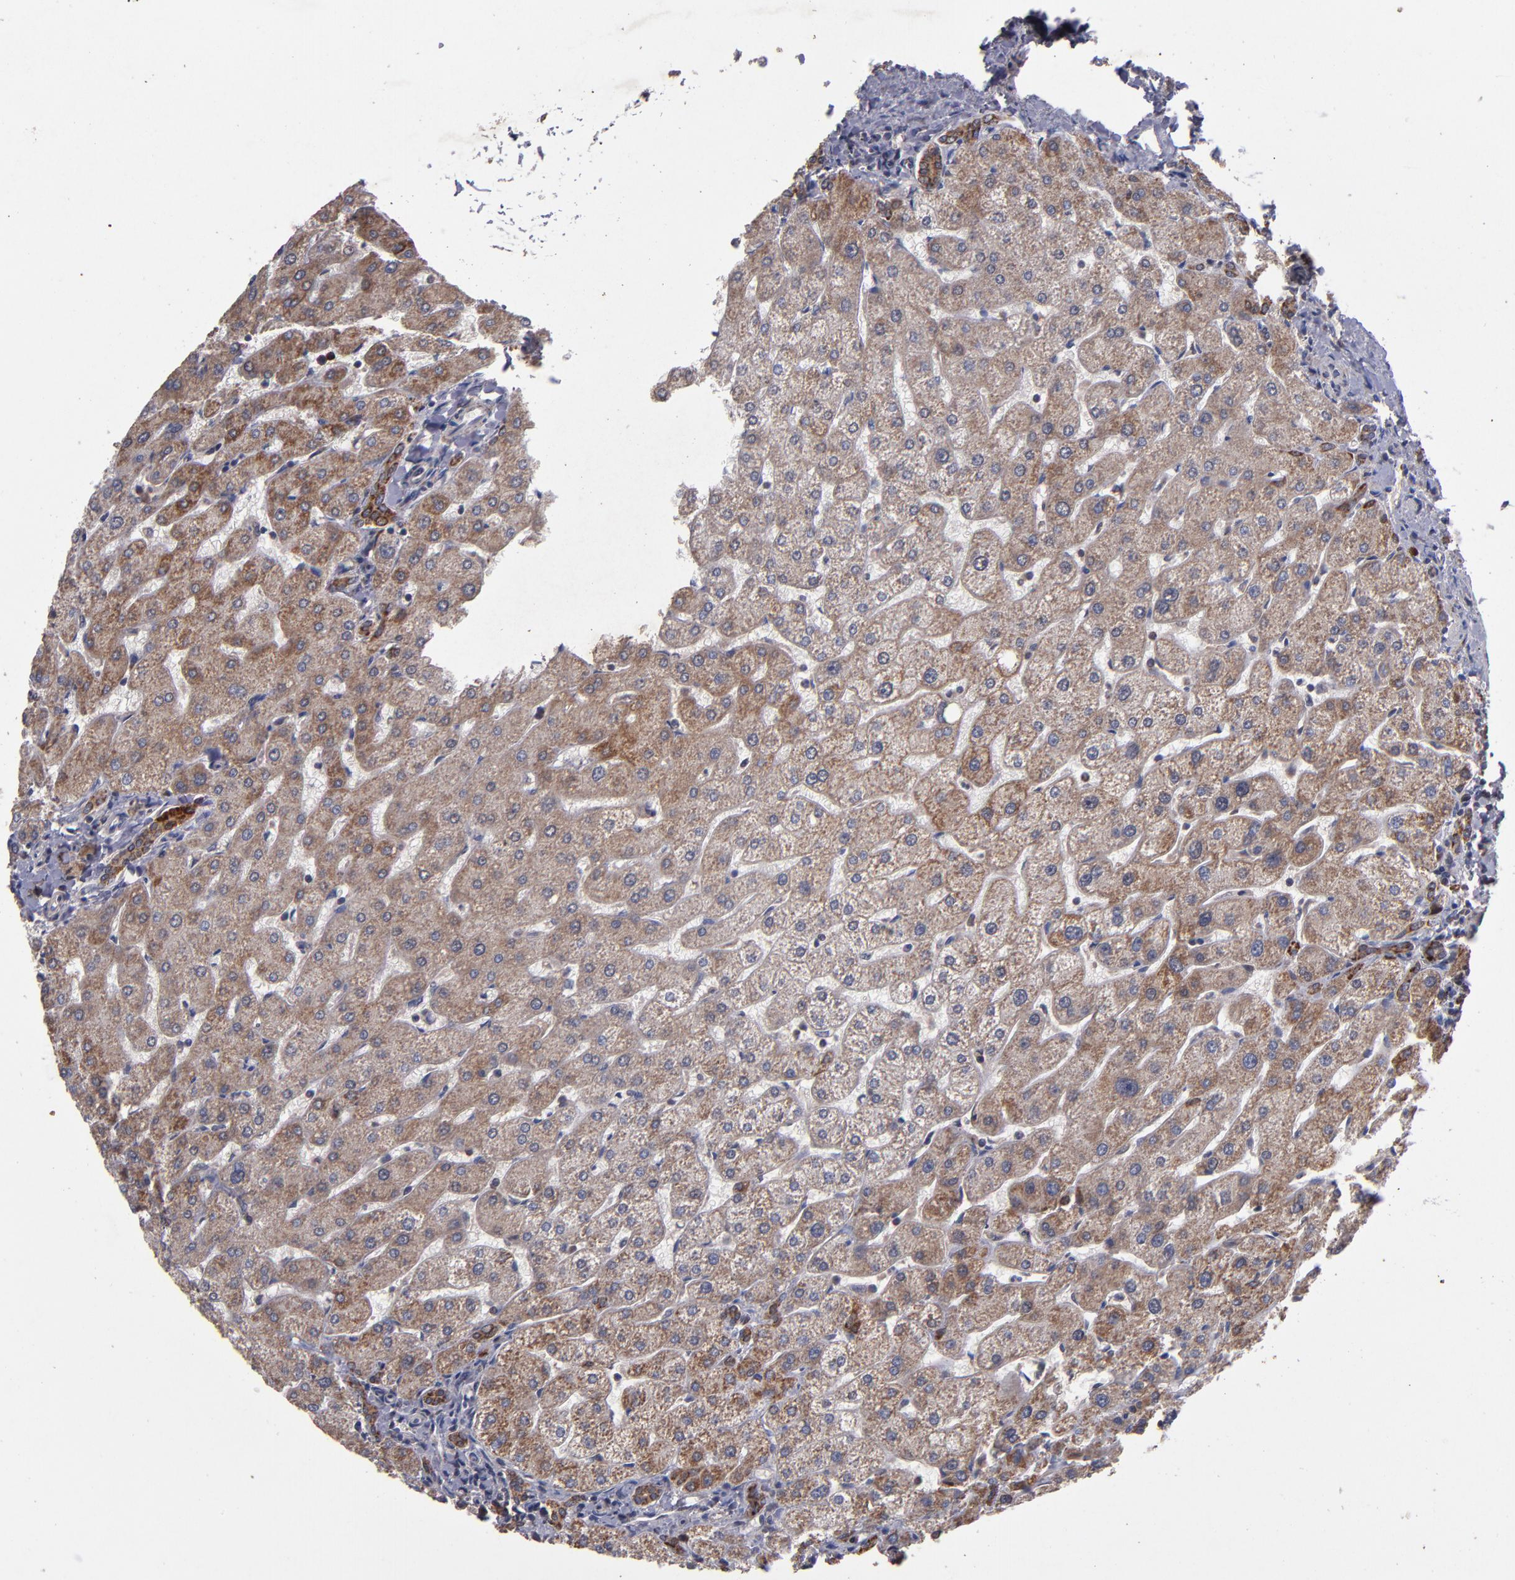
{"staining": {"intensity": "moderate", "quantity": ">75%", "location": "cytoplasmic/membranous"}, "tissue": "liver", "cell_type": "Cholangiocytes", "image_type": "normal", "snomed": [{"axis": "morphology", "description": "Normal tissue, NOS"}, {"axis": "topography", "description": "Liver"}], "caption": "Moderate cytoplasmic/membranous positivity for a protein is appreciated in approximately >75% of cholangiocytes of normal liver using immunohistochemistry.", "gene": "TIMM9", "patient": {"sex": "male", "age": 67}}